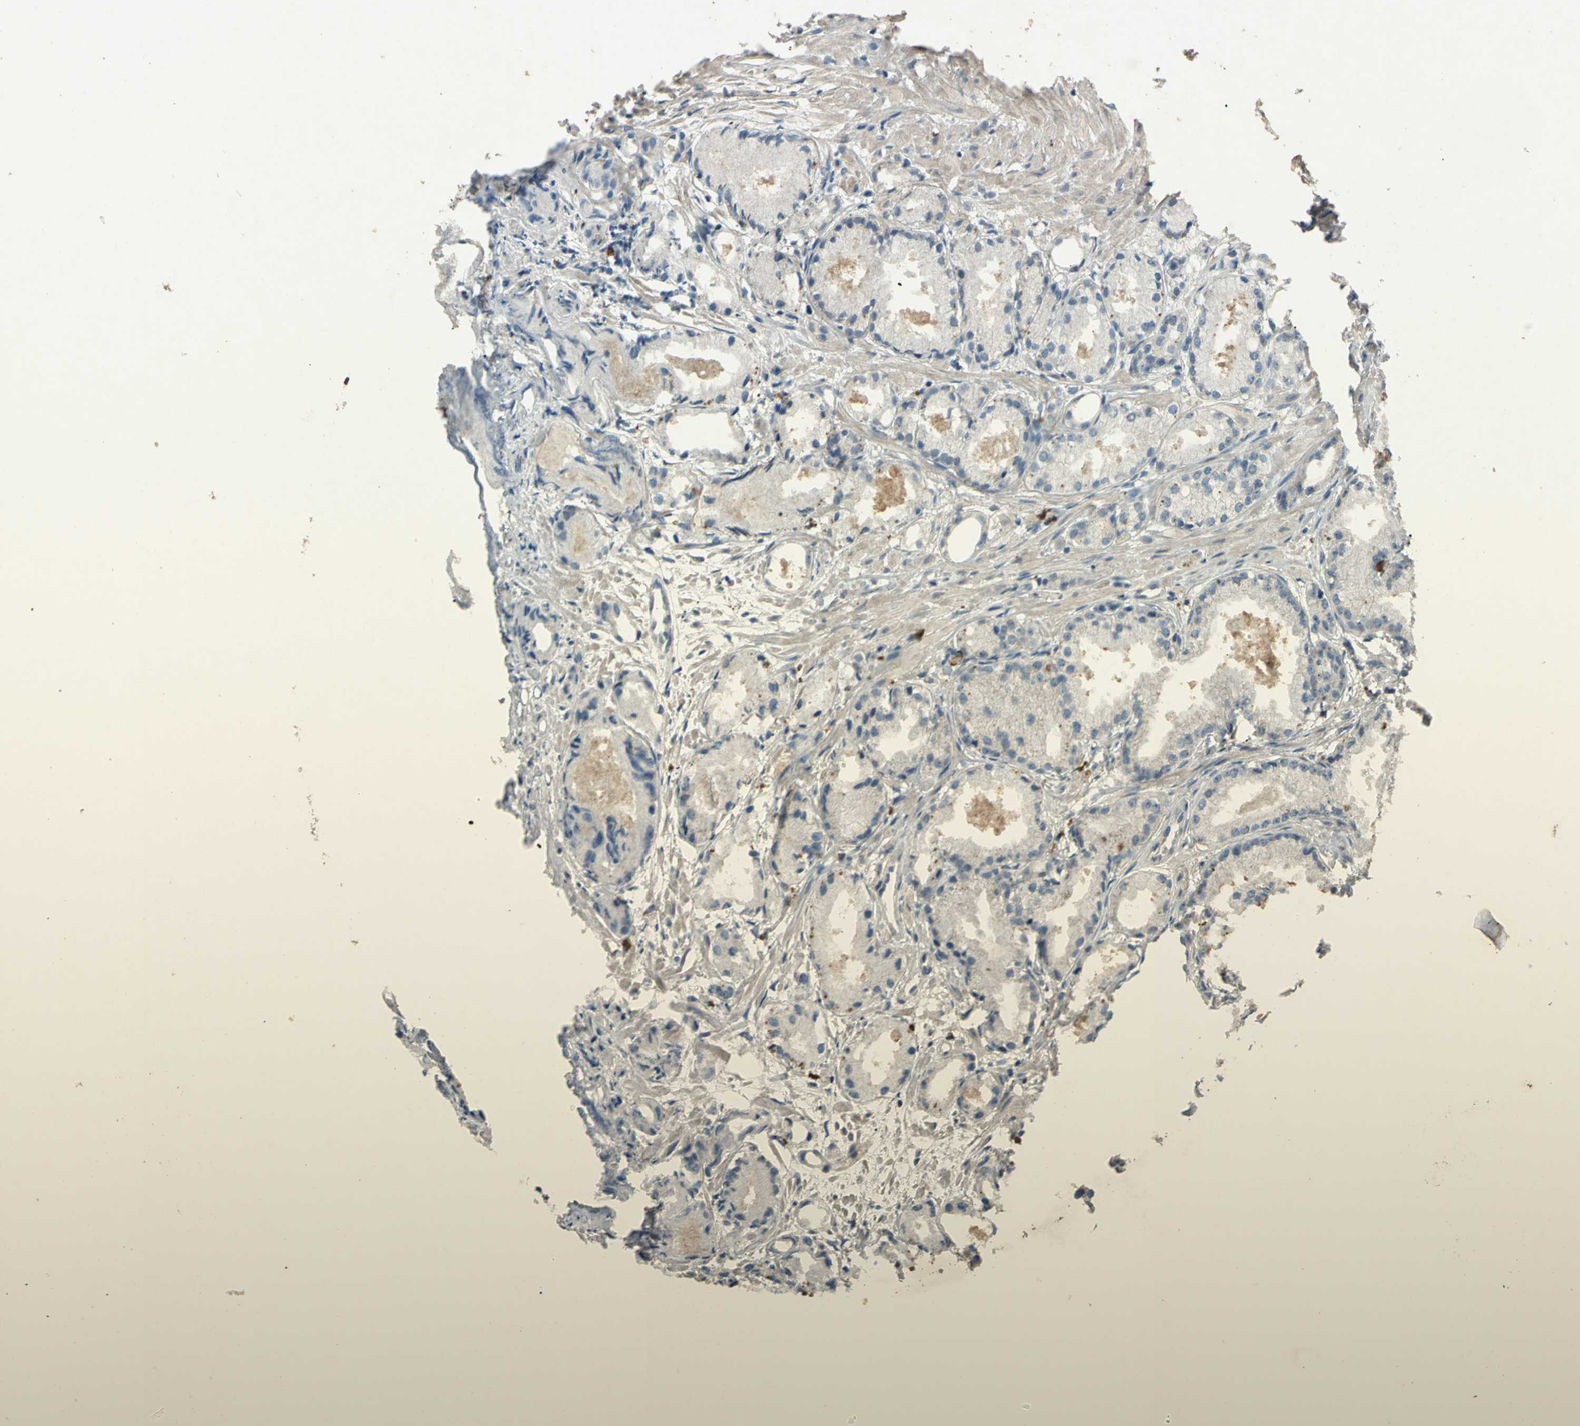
{"staining": {"intensity": "negative", "quantity": "none", "location": "none"}, "tissue": "prostate cancer", "cell_type": "Tumor cells", "image_type": "cancer", "snomed": [{"axis": "morphology", "description": "Adenocarcinoma, Low grade"}, {"axis": "topography", "description": "Prostate"}], "caption": "This is an IHC photomicrograph of prostate cancer. There is no expression in tumor cells.", "gene": "TIMM21", "patient": {"sex": "male", "age": 72}}